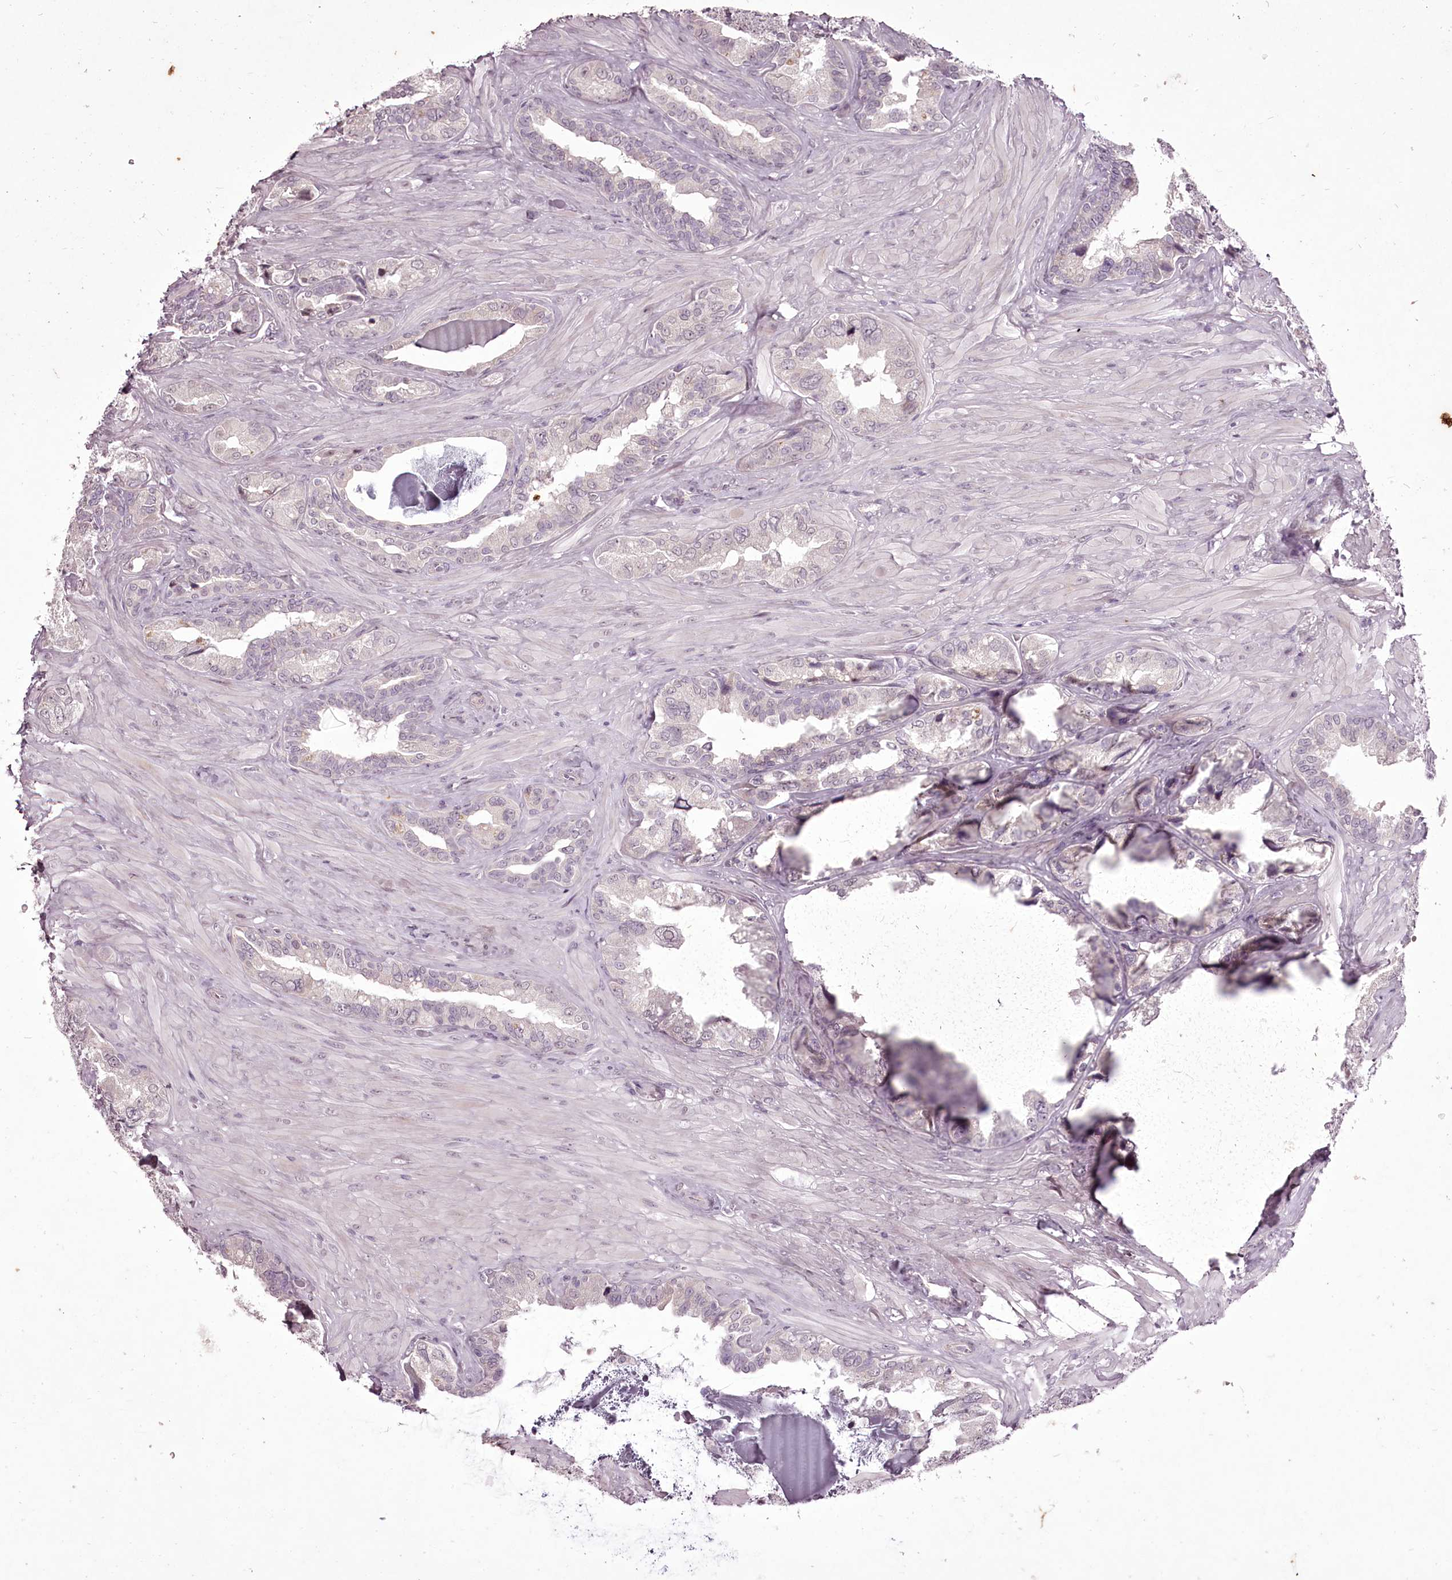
{"staining": {"intensity": "negative", "quantity": "none", "location": "none"}, "tissue": "seminal vesicle", "cell_type": "Glandular cells", "image_type": "normal", "snomed": [{"axis": "morphology", "description": "Normal tissue, NOS"}, {"axis": "topography", "description": "Seminal veicle"}, {"axis": "topography", "description": "Peripheral nerve tissue"}], "caption": "An image of seminal vesicle stained for a protein reveals no brown staining in glandular cells. The staining was performed using DAB to visualize the protein expression in brown, while the nuclei were stained in blue with hematoxylin (Magnification: 20x).", "gene": "C1orf56", "patient": {"sex": "male", "age": 67}}